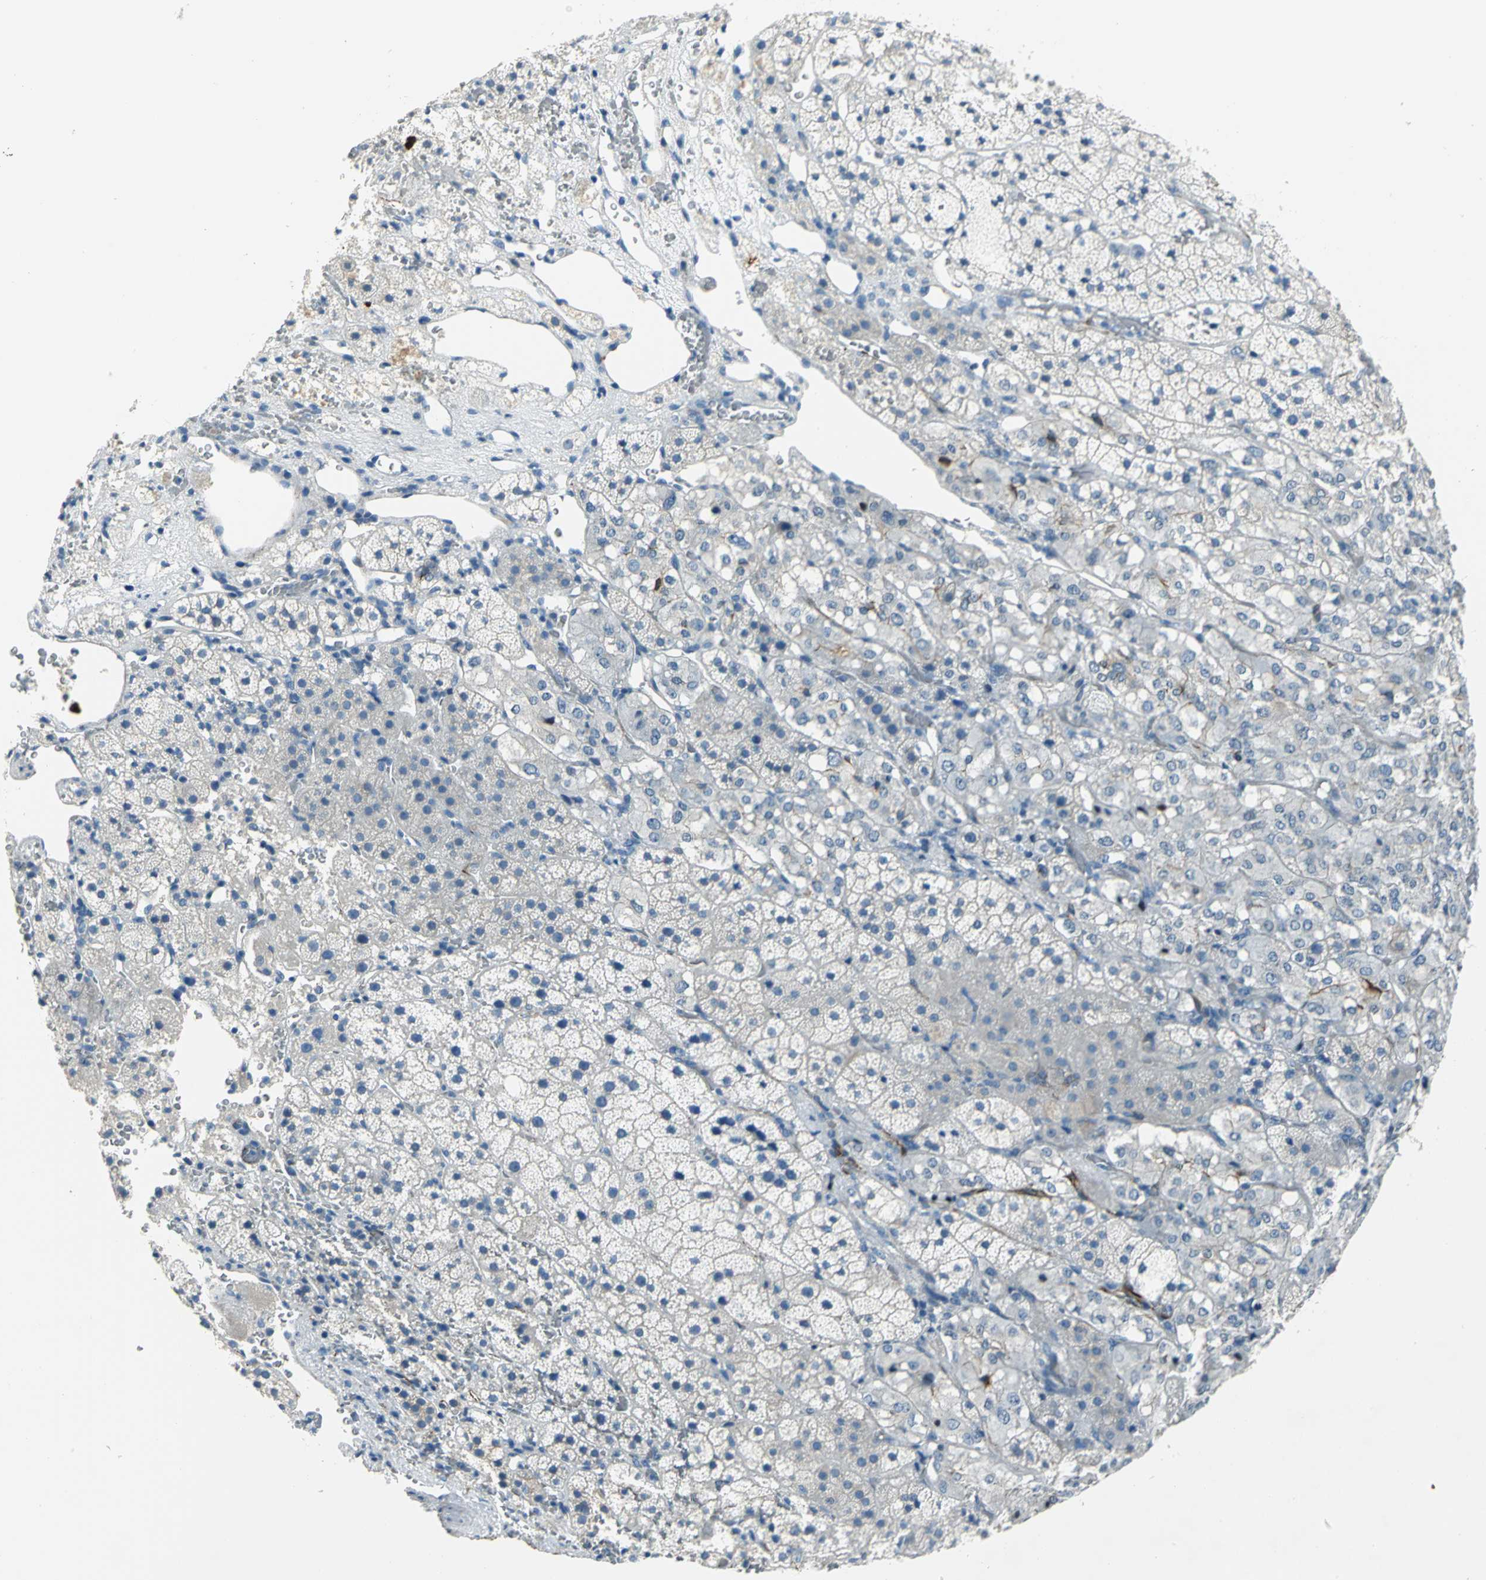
{"staining": {"intensity": "weak", "quantity": "<25%", "location": "cytoplasmic/membranous"}, "tissue": "adrenal gland", "cell_type": "Glandular cells", "image_type": "normal", "snomed": [{"axis": "morphology", "description": "Normal tissue, NOS"}, {"axis": "topography", "description": "Adrenal gland"}], "caption": "IHC image of unremarkable human adrenal gland stained for a protein (brown), which demonstrates no positivity in glandular cells.", "gene": "ALOX15", "patient": {"sex": "female", "age": 44}}